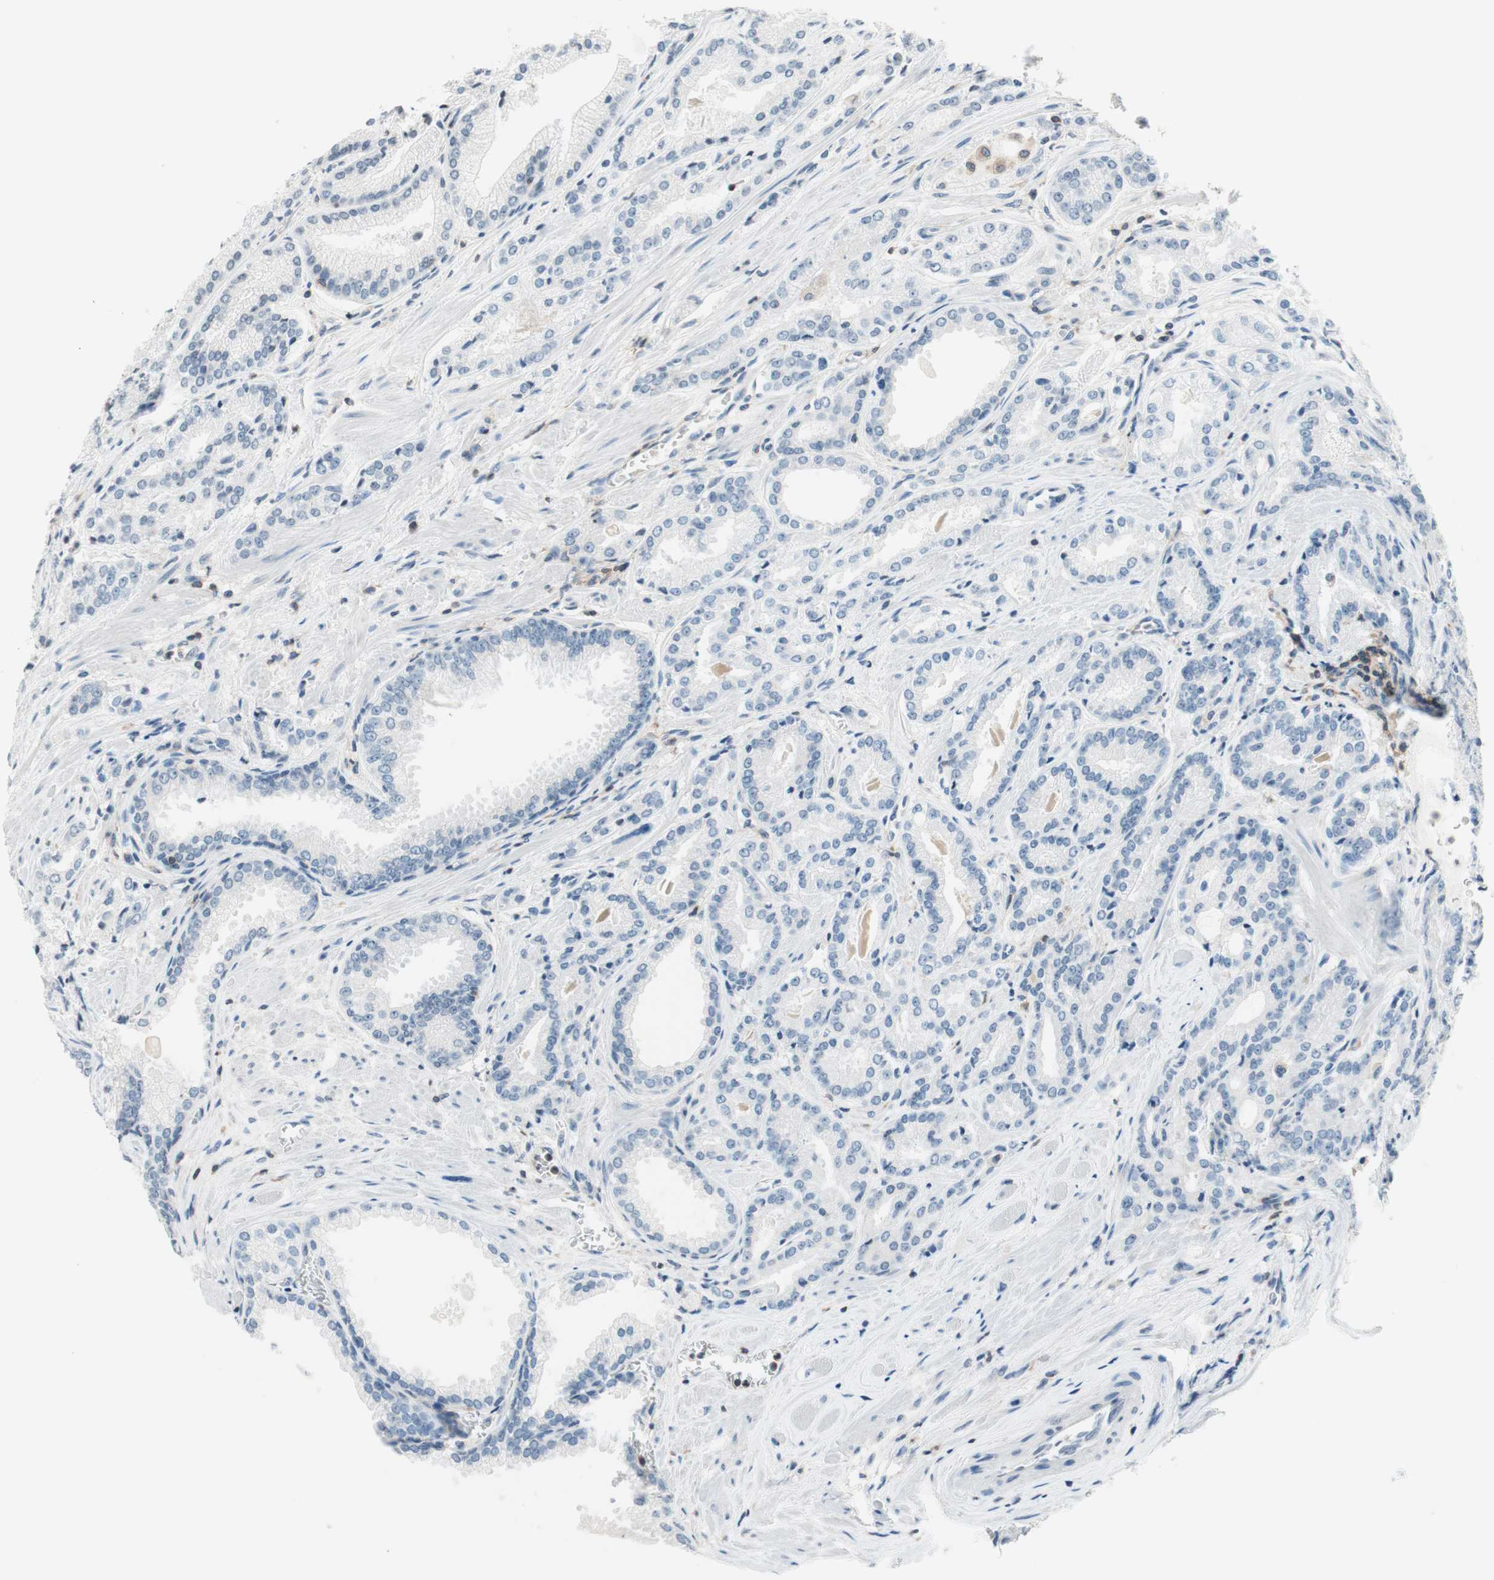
{"staining": {"intensity": "negative", "quantity": "none", "location": "none"}, "tissue": "prostate cancer", "cell_type": "Tumor cells", "image_type": "cancer", "snomed": [{"axis": "morphology", "description": "Adenocarcinoma, Low grade"}, {"axis": "topography", "description": "Prostate"}], "caption": "A photomicrograph of prostate cancer stained for a protein reveals no brown staining in tumor cells. The staining was performed using DAB to visualize the protein expression in brown, while the nuclei were stained in blue with hematoxylin (Magnification: 20x).", "gene": "WIPF1", "patient": {"sex": "male", "age": 59}}